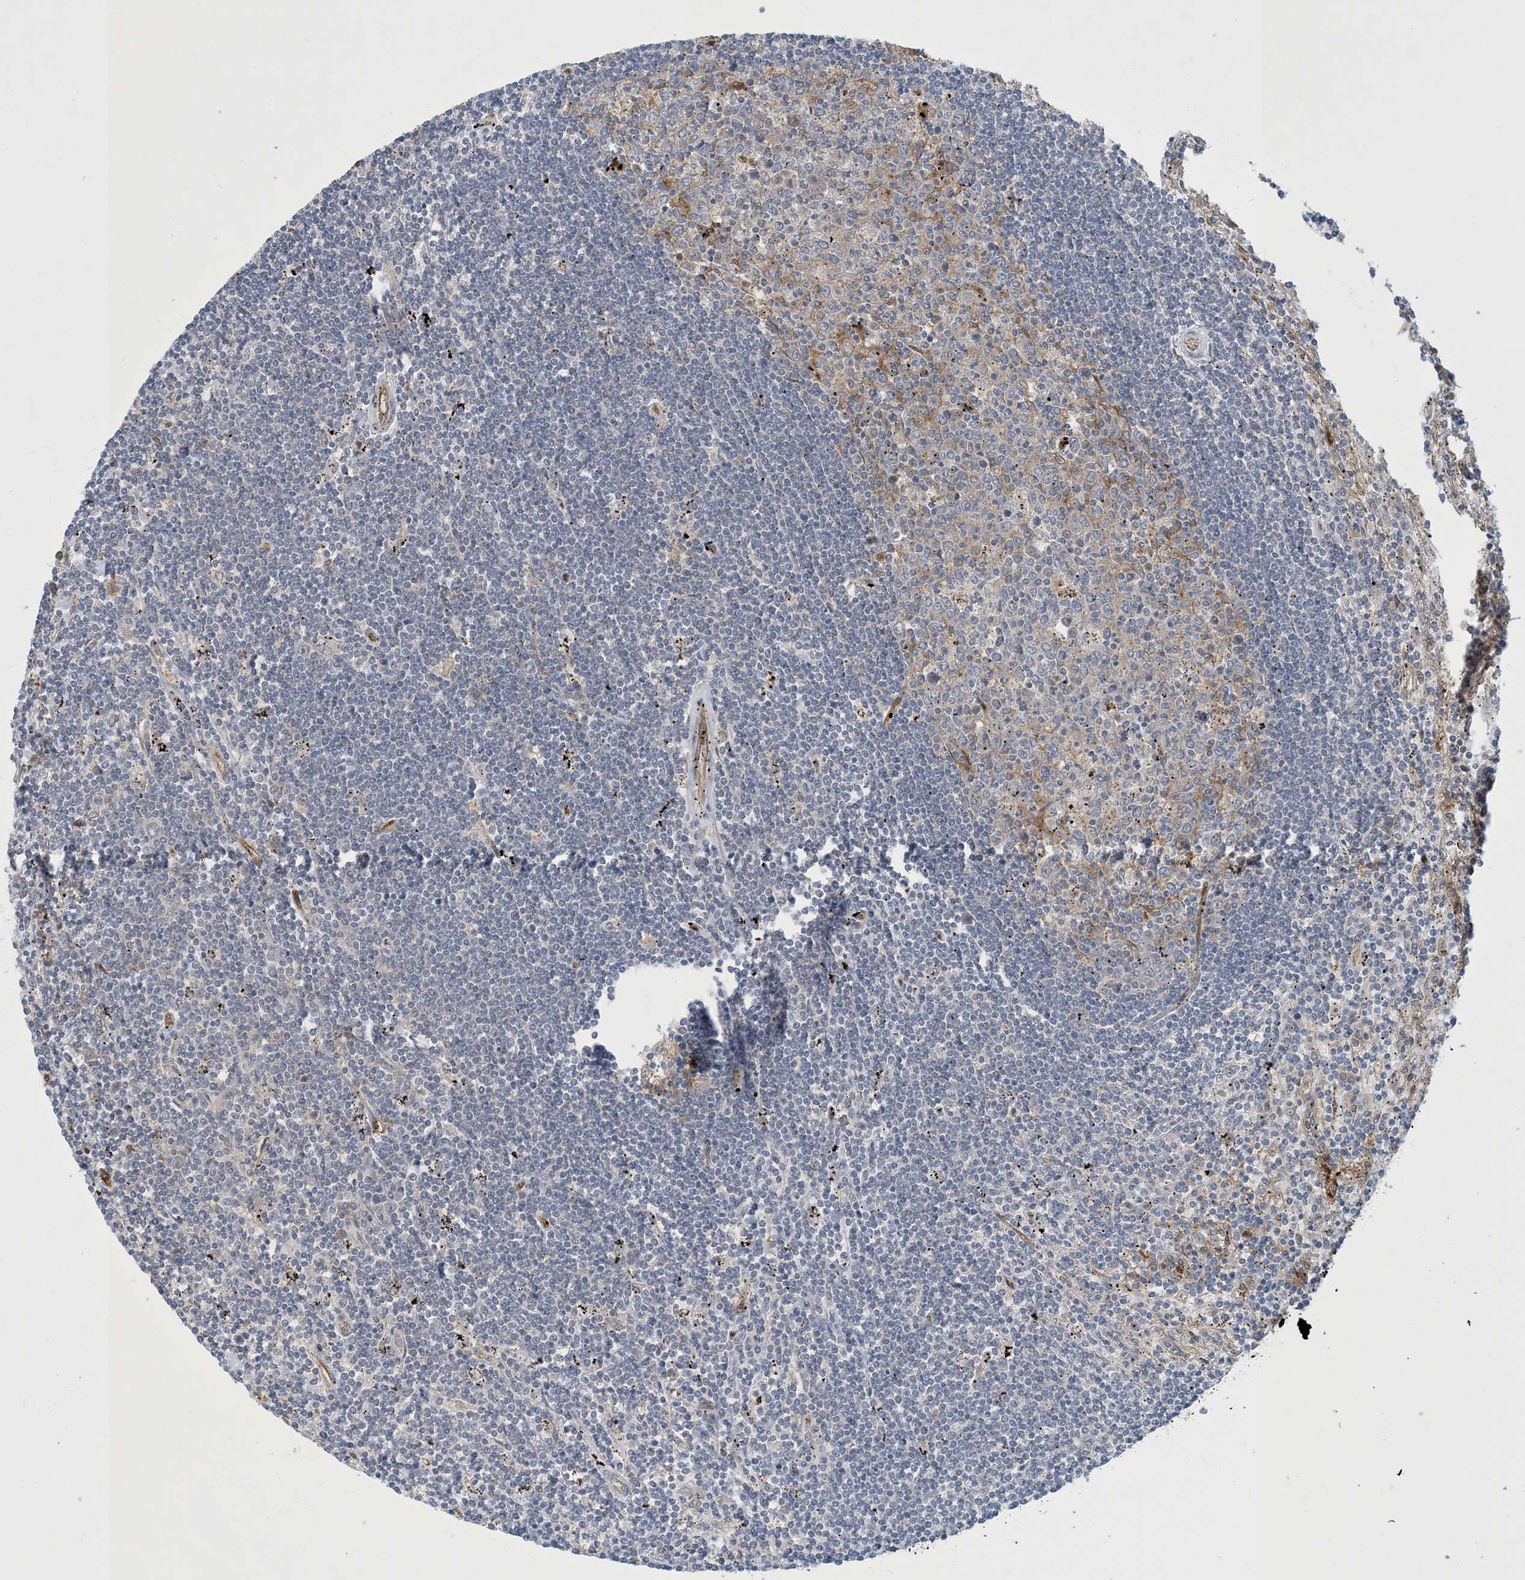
{"staining": {"intensity": "negative", "quantity": "none", "location": "none"}, "tissue": "lymphoma", "cell_type": "Tumor cells", "image_type": "cancer", "snomed": [{"axis": "morphology", "description": "Malignant lymphoma, non-Hodgkin's type, Low grade"}, {"axis": "topography", "description": "Spleen"}], "caption": "Immunohistochemistry image of neoplastic tissue: low-grade malignant lymphoma, non-Hodgkin's type stained with DAB reveals no significant protein staining in tumor cells. (DAB (3,3'-diaminobenzidine) immunohistochemistry (IHC), high magnification).", "gene": "CDS1", "patient": {"sex": "male", "age": 76}}